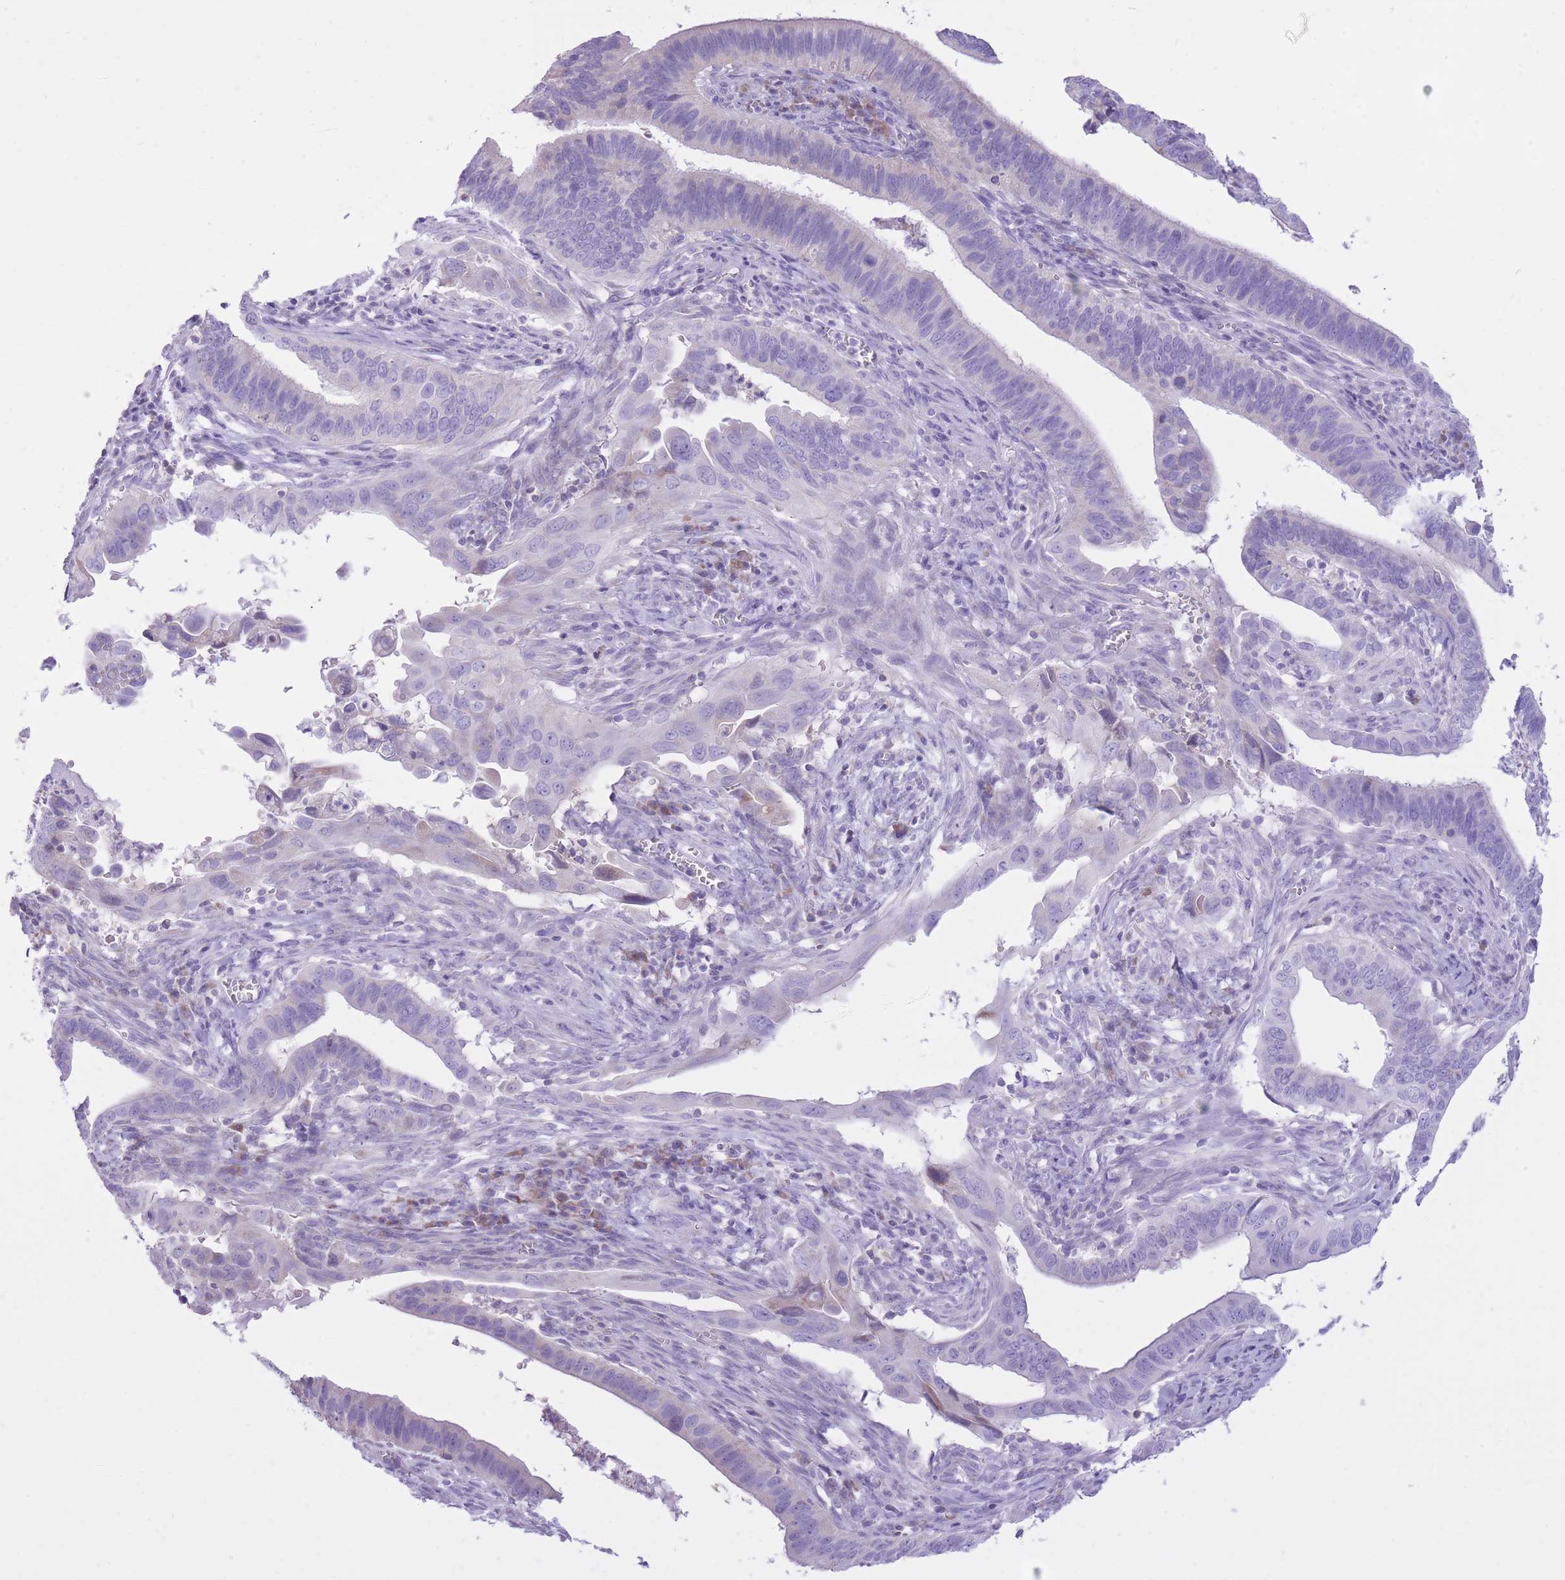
{"staining": {"intensity": "negative", "quantity": "none", "location": "none"}, "tissue": "cervical cancer", "cell_type": "Tumor cells", "image_type": "cancer", "snomed": [{"axis": "morphology", "description": "Adenocarcinoma, NOS"}, {"axis": "topography", "description": "Cervix"}], "caption": "DAB immunohistochemical staining of human adenocarcinoma (cervical) demonstrates no significant positivity in tumor cells.", "gene": "SLC4A4", "patient": {"sex": "female", "age": 42}}